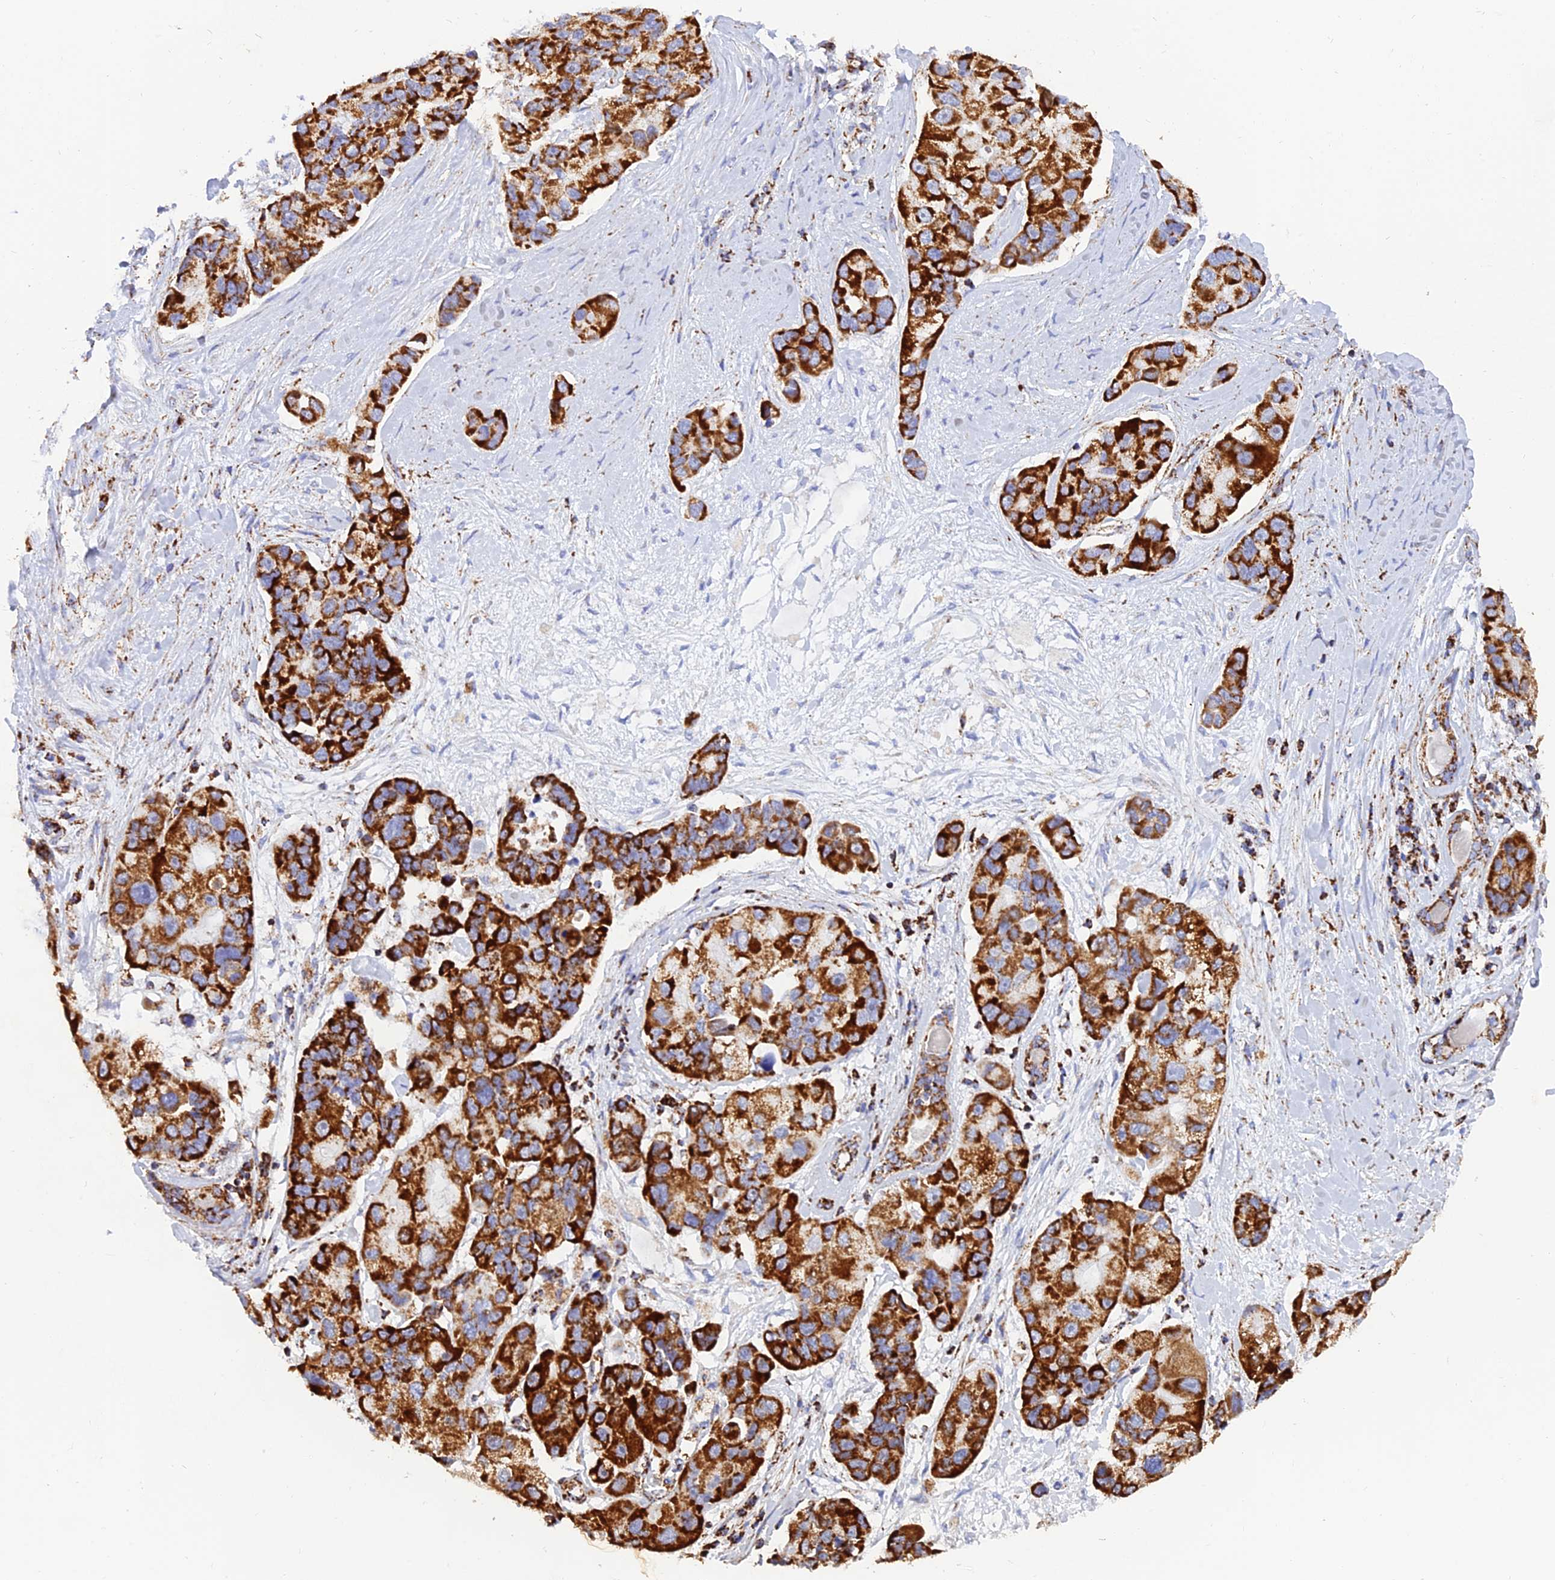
{"staining": {"intensity": "strong", "quantity": ">75%", "location": "cytoplasmic/membranous"}, "tissue": "lung cancer", "cell_type": "Tumor cells", "image_type": "cancer", "snomed": [{"axis": "morphology", "description": "Adenocarcinoma, NOS"}, {"axis": "topography", "description": "Lung"}], "caption": "Protein expression analysis of human adenocarcinoma (lung) reveals strong cytoplasmic/membranous positivity in about >75% of tumor cells. (IHC, brightfield microscopy, high magnification).", "gene": "NDUFB6", "patient": {"sex": "female", "age": 54}}